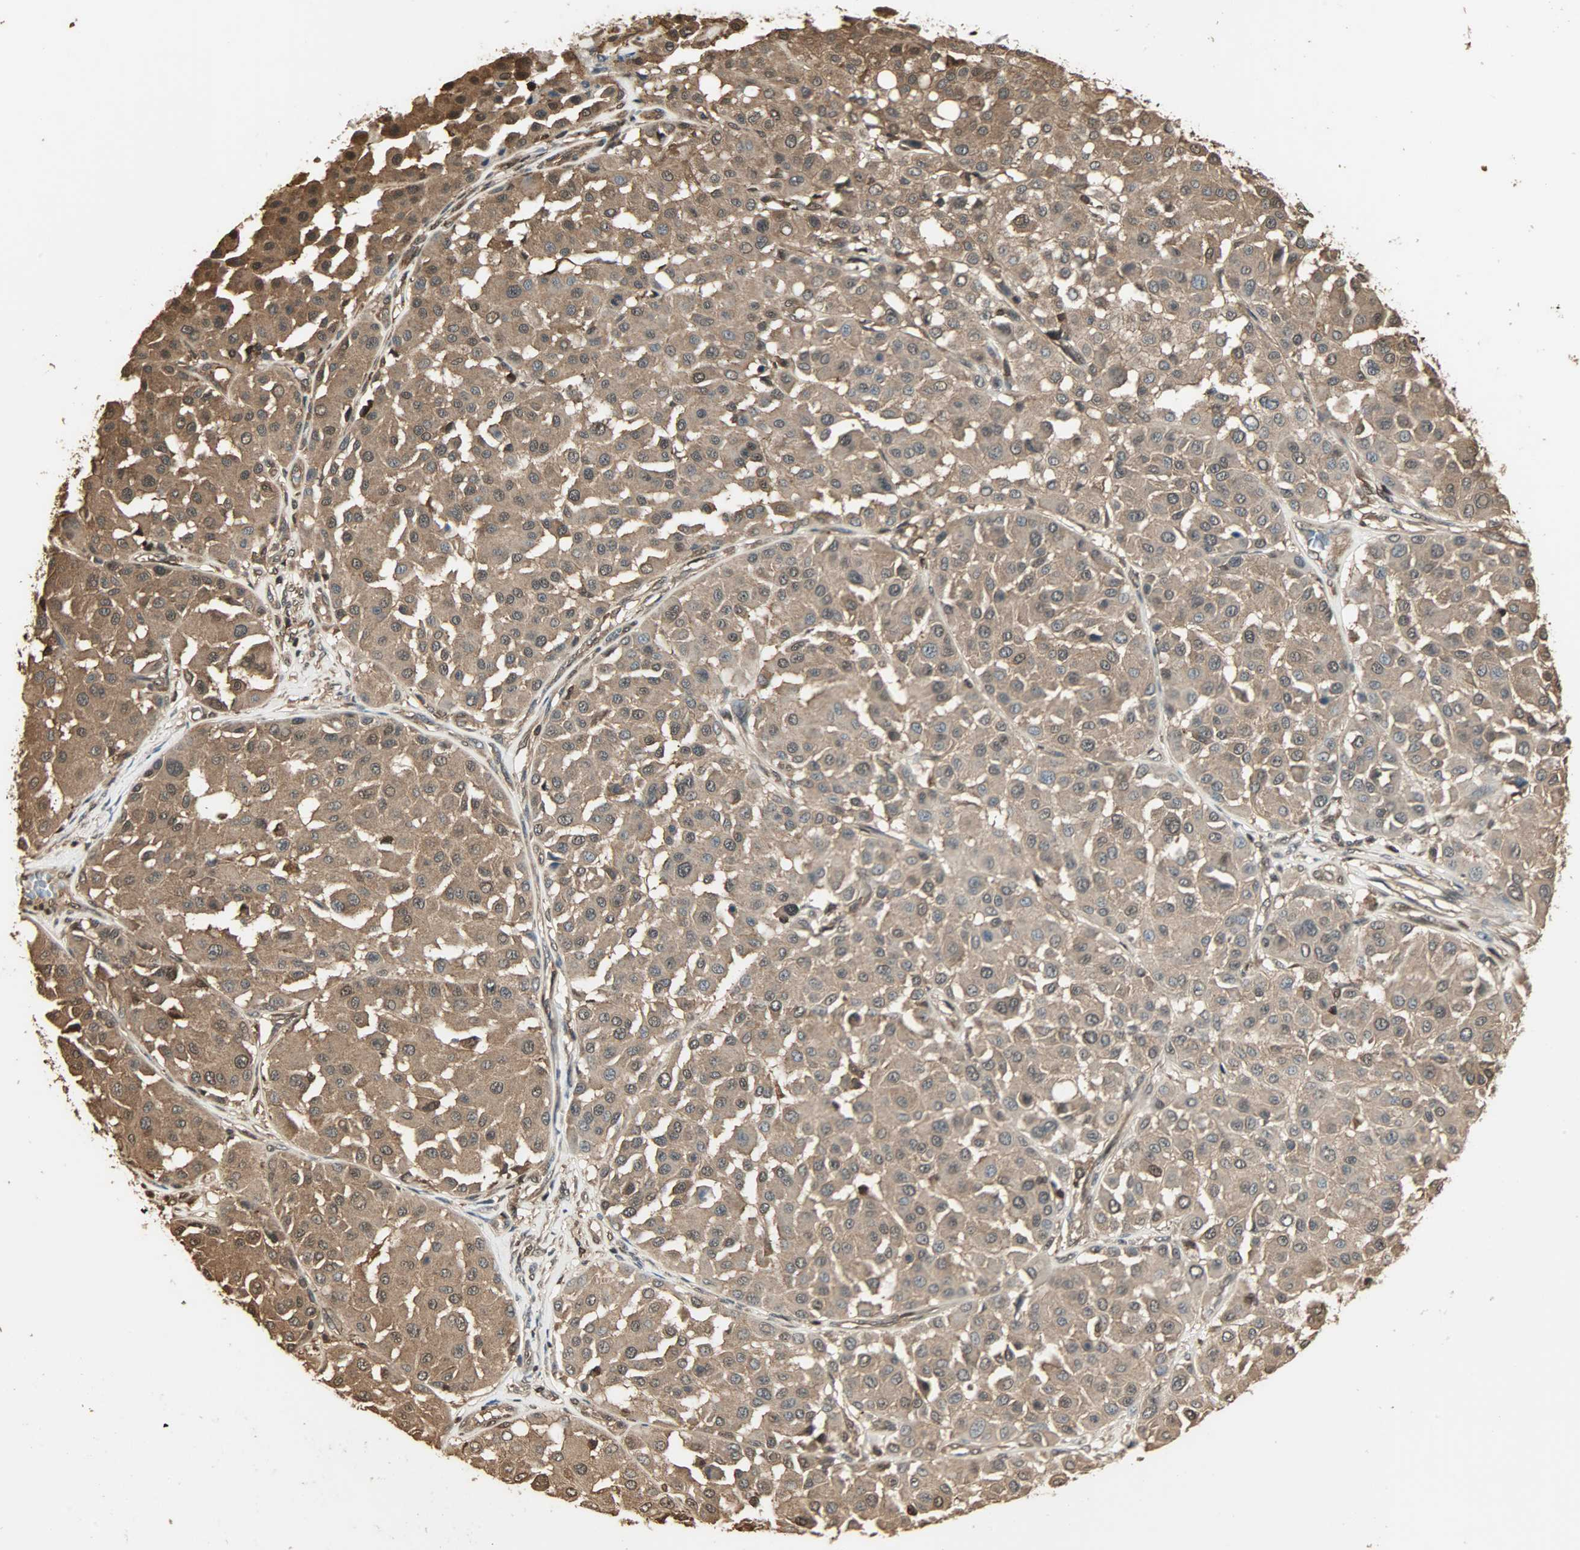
{"staining": {"intensity": "moderate", "quantity": ">75%", "location": "cytoplasmic/membranous,nuclear"}, "tissue": "melanoma", "cell_type": "Tumor cells", "image_type": "cancer", "snomed": [{"axis": "morphology", "description": "Malignant melanoma, Metastatic site"}, {"axis": "topography", "description": "Soft tissue"}], "caption": "Protein expression analysis of human malignant melanoma (metastatic site) reveals moderate cytoplasmic/membranous and nuclear expression in approximately >75% of tumor cells. (DAB IHC with brightfield microscopy, high magnification).", "gene": "YWHAZ", "patient": {"sex": "male", "age": 41}}